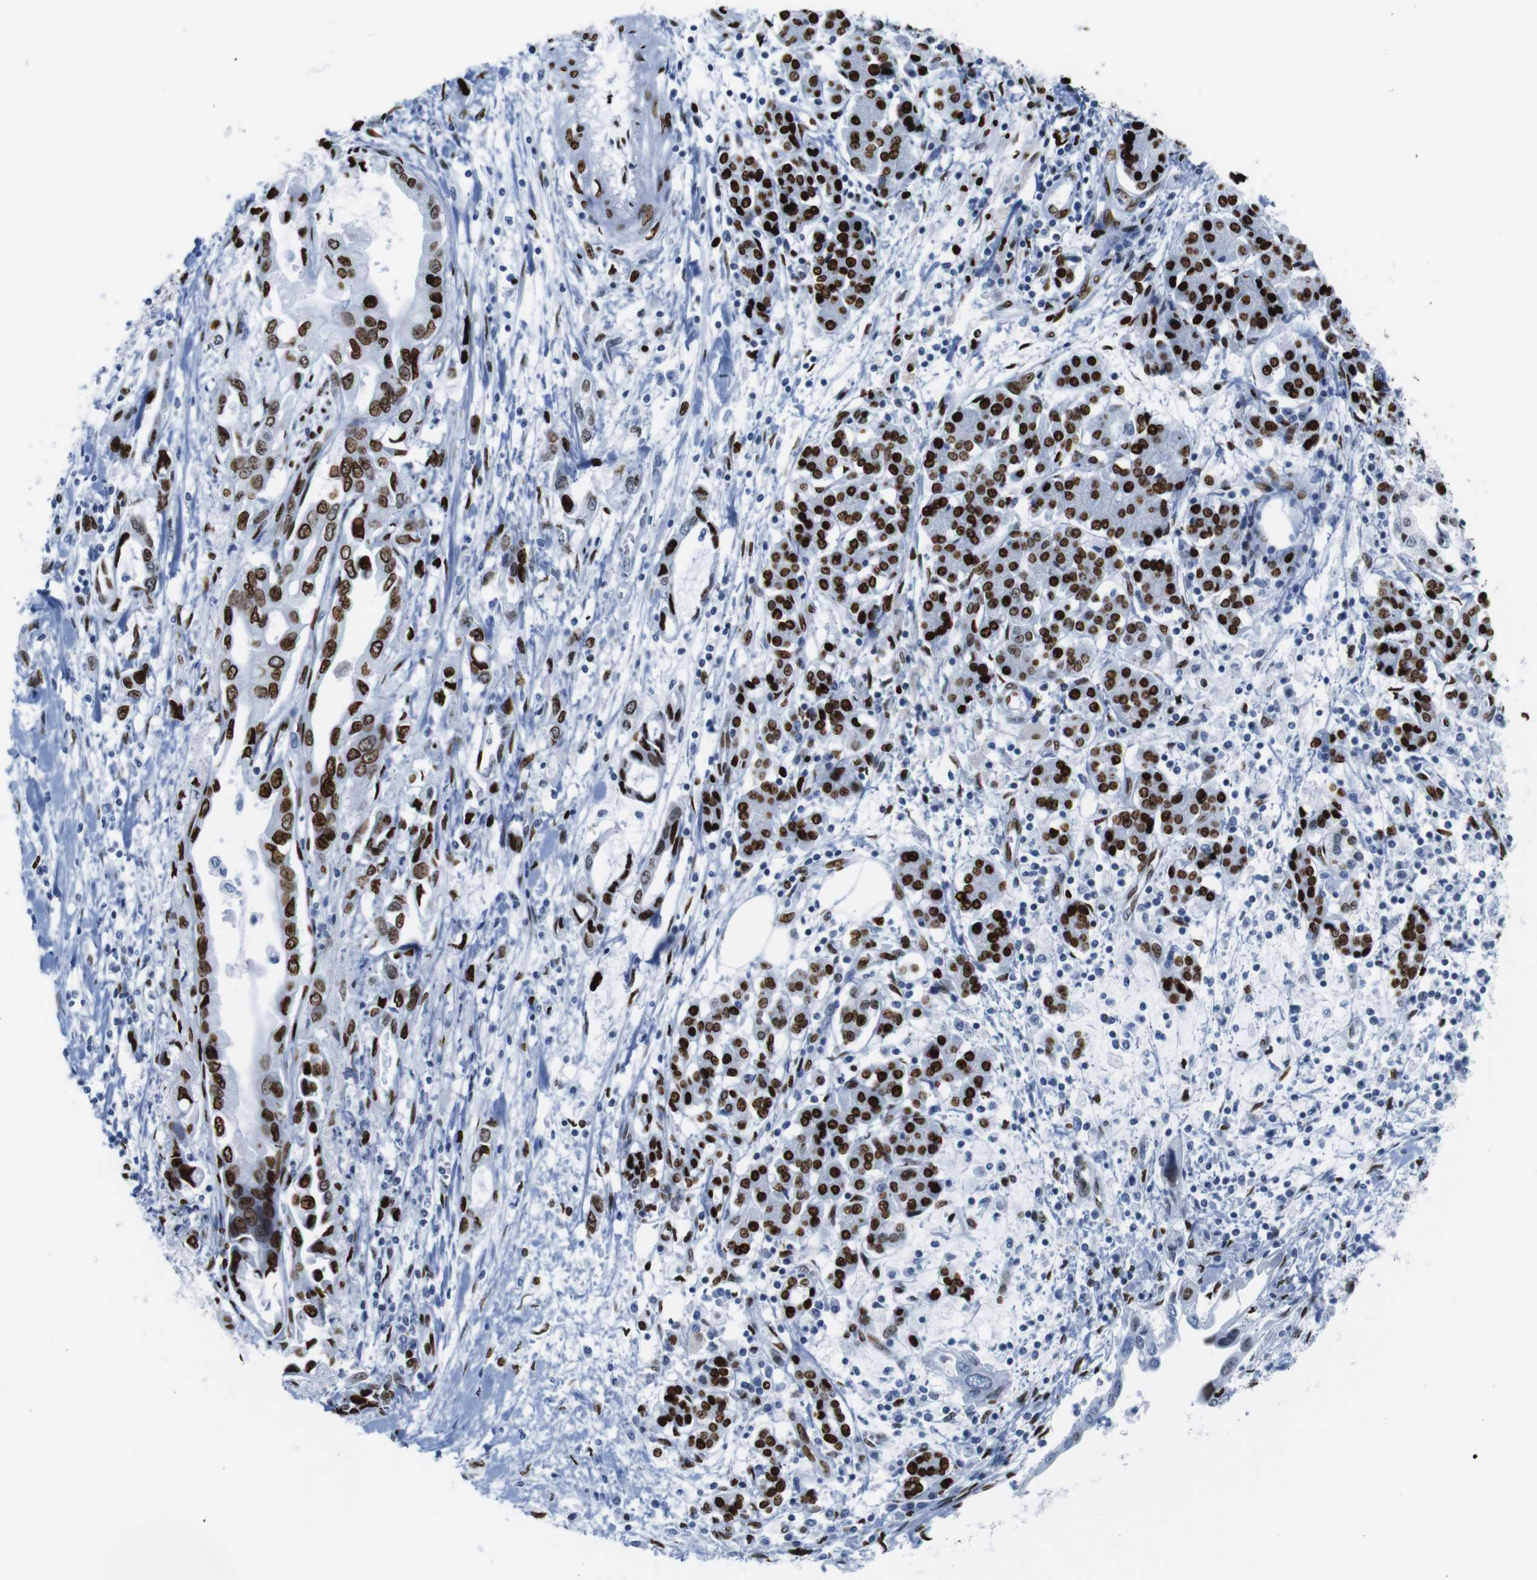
{"staining": {"intensity": "strong", "quantity": ">75%", "location": "nuclear"}, "tissue": "pancreatic cancer", "cell_type": "Tumor cells", "image_type": "cancer", "snomed": [{"axis": "morphology", "description": "Adenocarcinoma, NOS"}, {"axis": "topography", "description": "Pancreas"}], "caption": "The photomicrograph displays immunohistochemical staining of pancreatic adenocarcinoma. There is strong nuclear staining is present in approximately >75% of tumor cells.", "gene": "NPIPB15", "patient": {"sex": "female", "age": 57}}